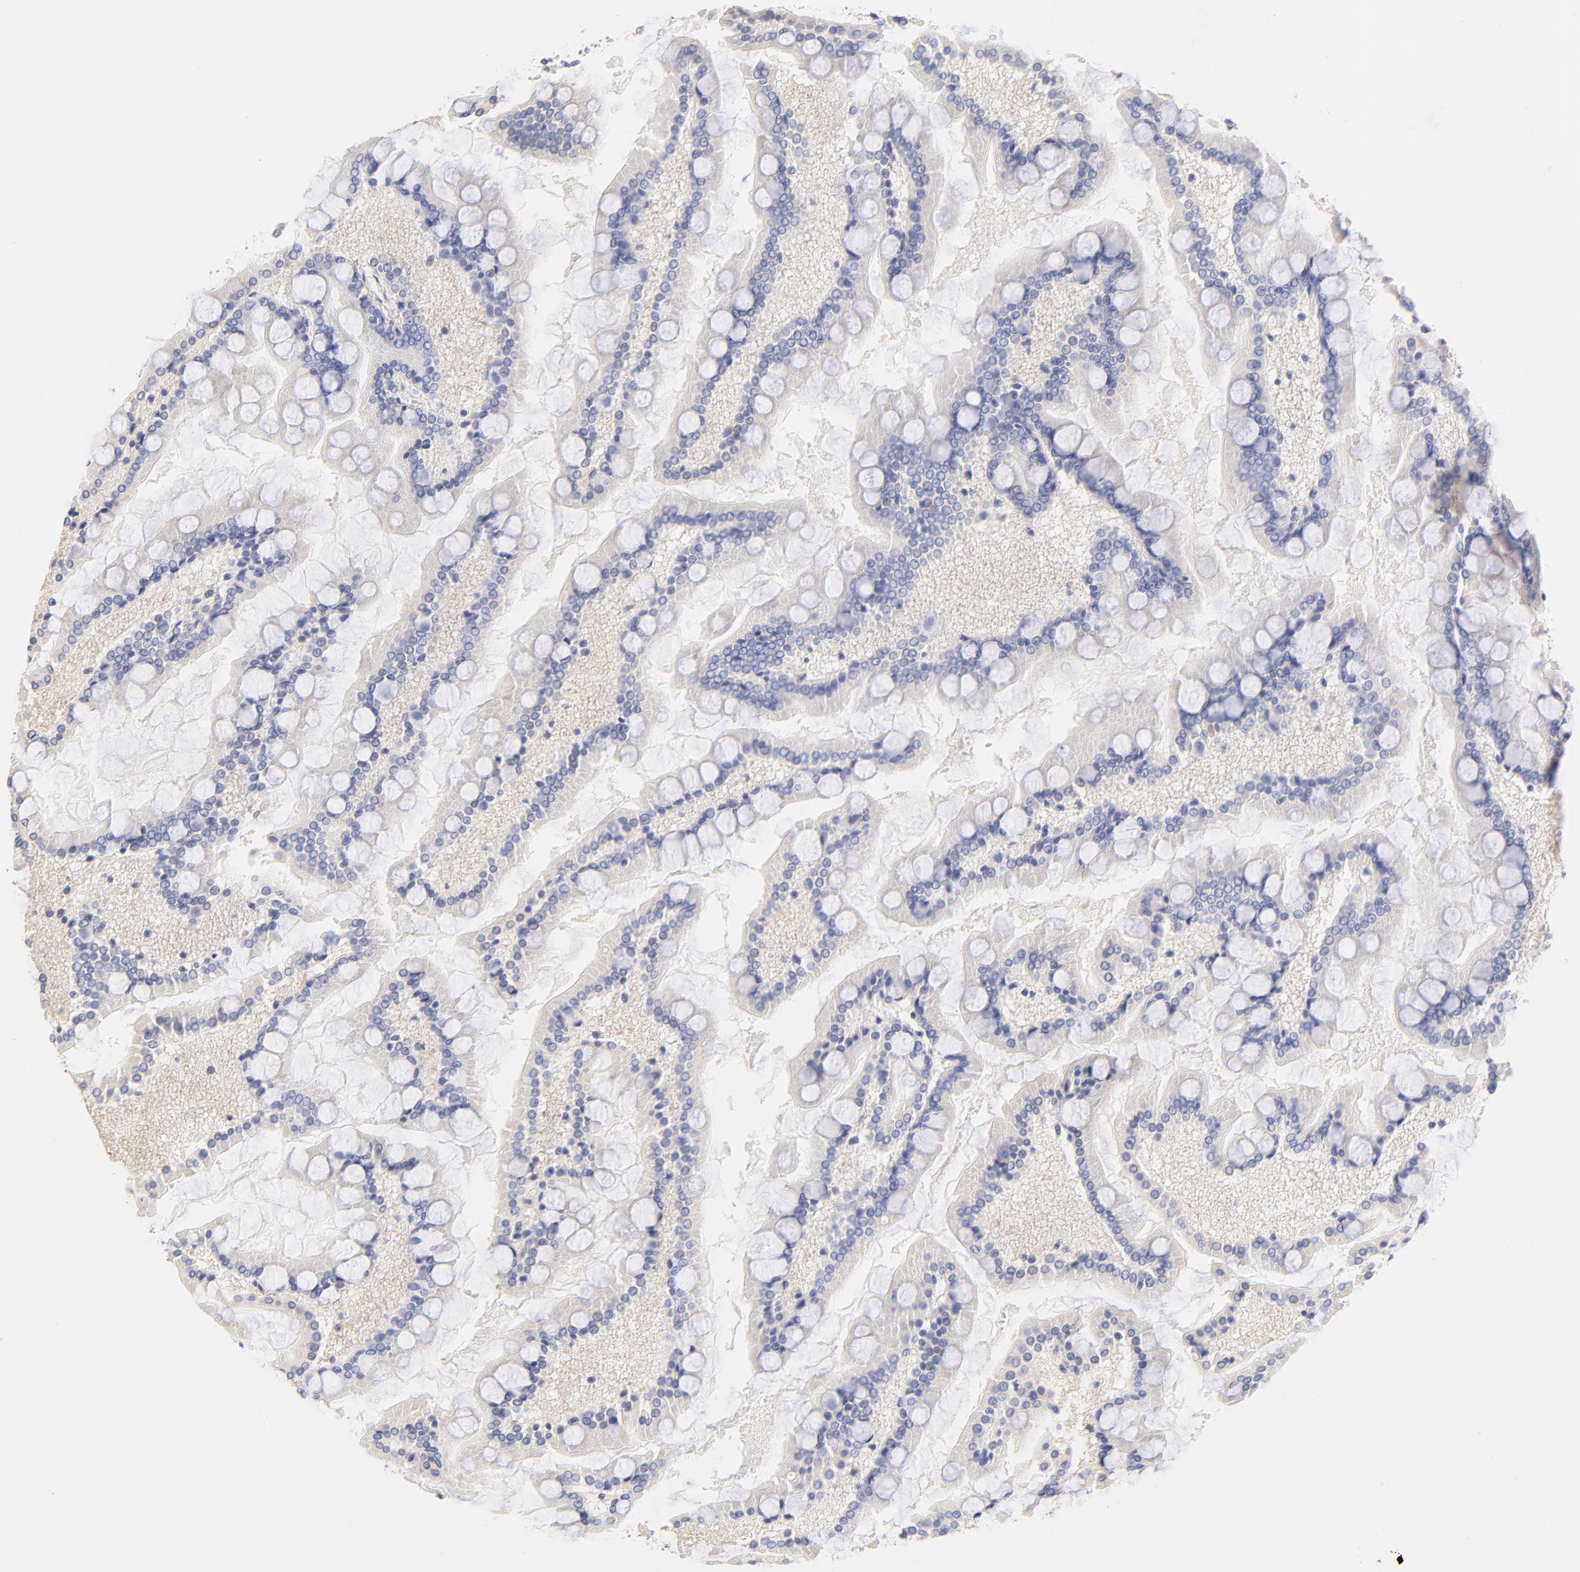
{"staining": {"intensity": "weak", "quantity": "<25%", "location": "cytoplasmic/membranous"}, "tissue": "small intestine", "cell_type": "Glandular cells", "image_type": "normal", "snomed": [{"axis": "morphology", "description": "Normal tissue, NOS"}, {"axis": "topography", "description": "Small intestine"}], "caption": "A photomicrograph of human small intestine is negative for staining in glandular cells. (Immunohistochemistry, brightfield microscopy, high magnification).", "gene": "HS3ST1", "patient": {"sex": "male", "age": 41}}